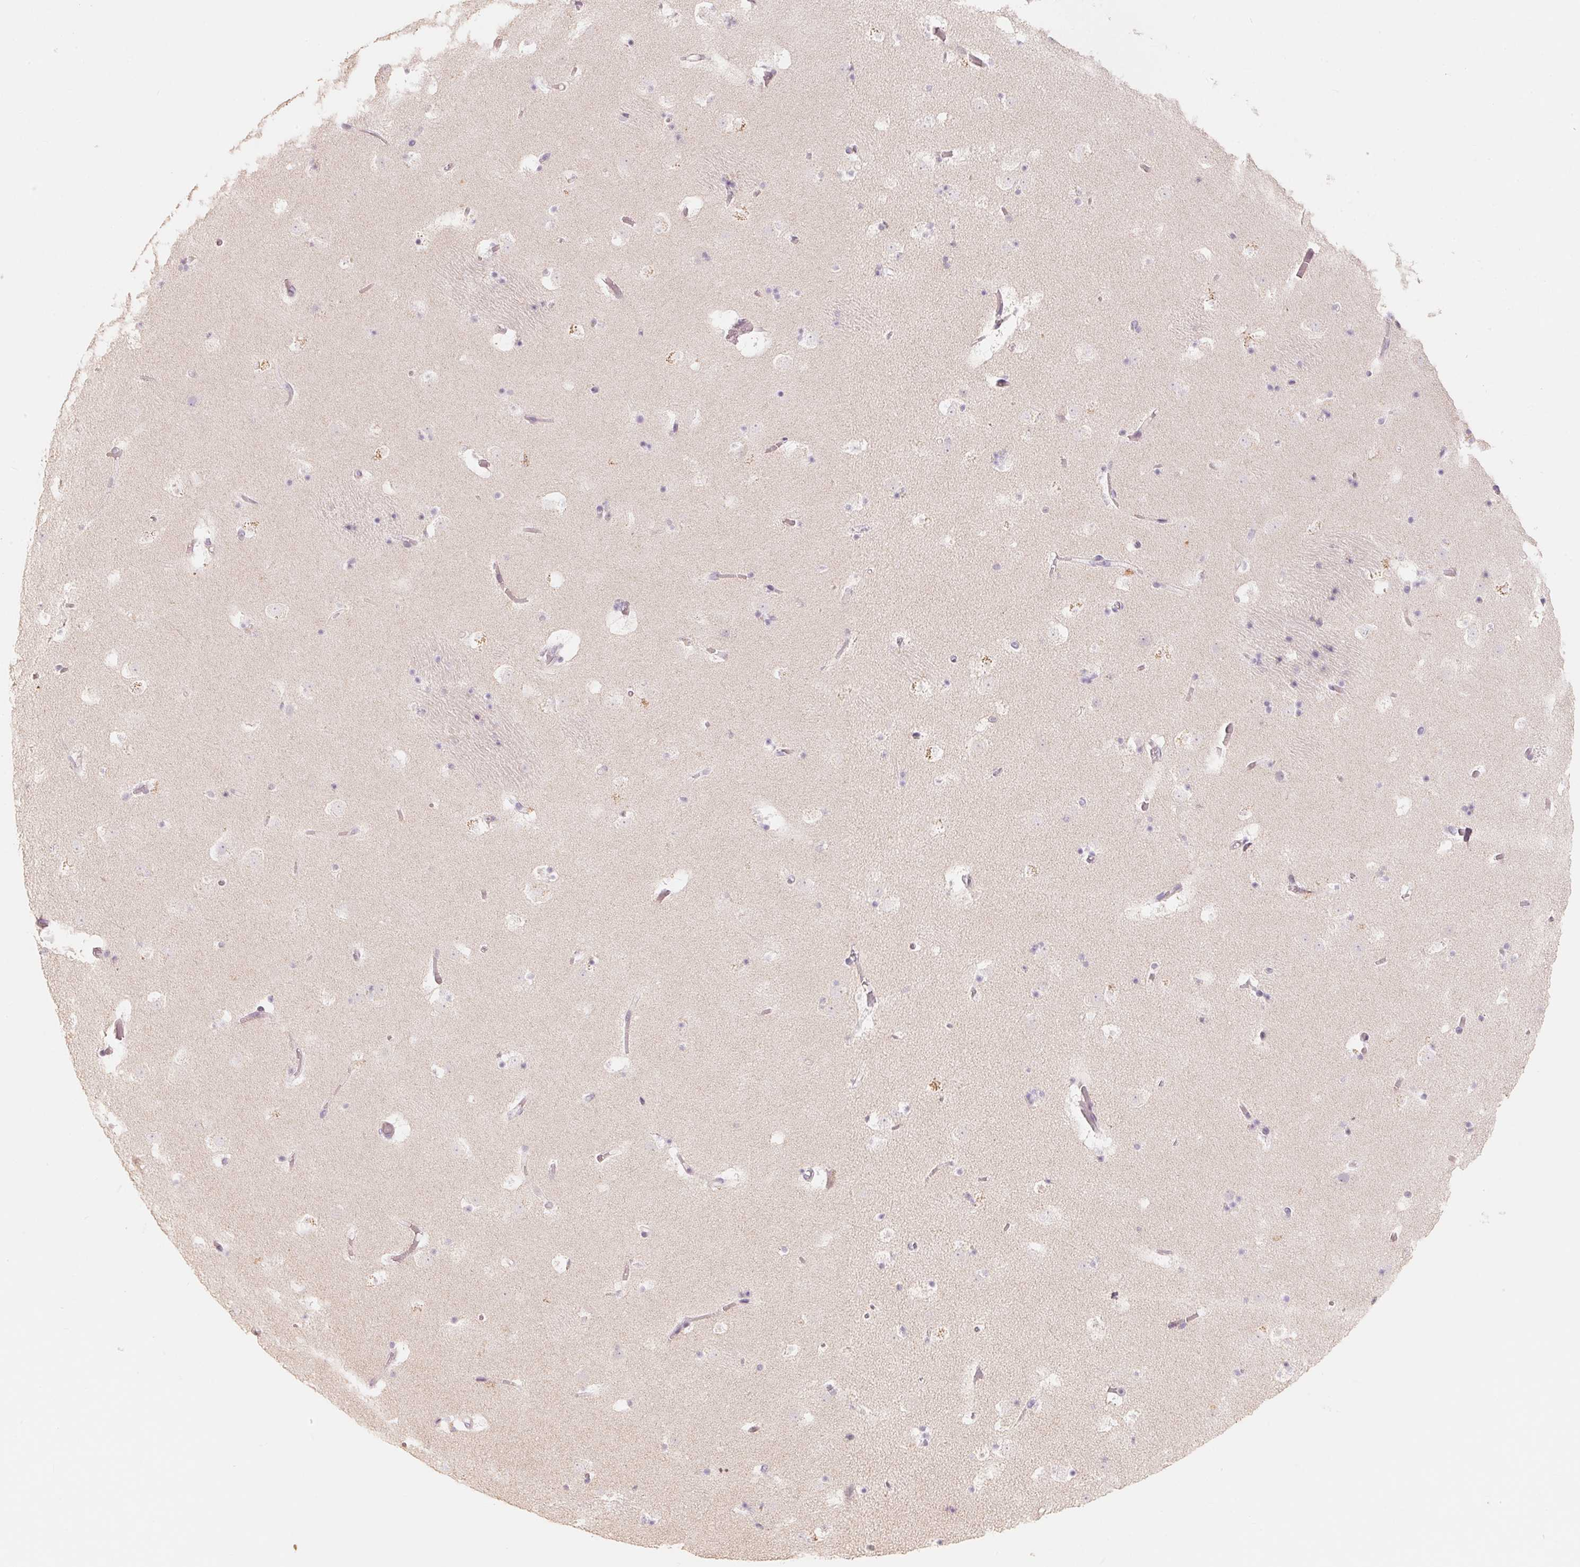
{"staining": {"intensity": "moderate", "quantity": "<25%", "location": "cytoplasmic/membranous"}, "tissue": "caudate", "cell_type": "Glial cells", "image_type": "normal", "snomed": [{"axis": "morphology", "description": "Normal tissue, NOS"}, {"axis": "topography", "description": "Lateral ventricle wall"}], "caption": "Glial cells demonstrate low levels of moderate cytoplasmic/membranous staining in about <25% of cells in unremarkable caudate.", "gene": "TP53AIP1", "patient": {"sex": "female", "age": 42}}